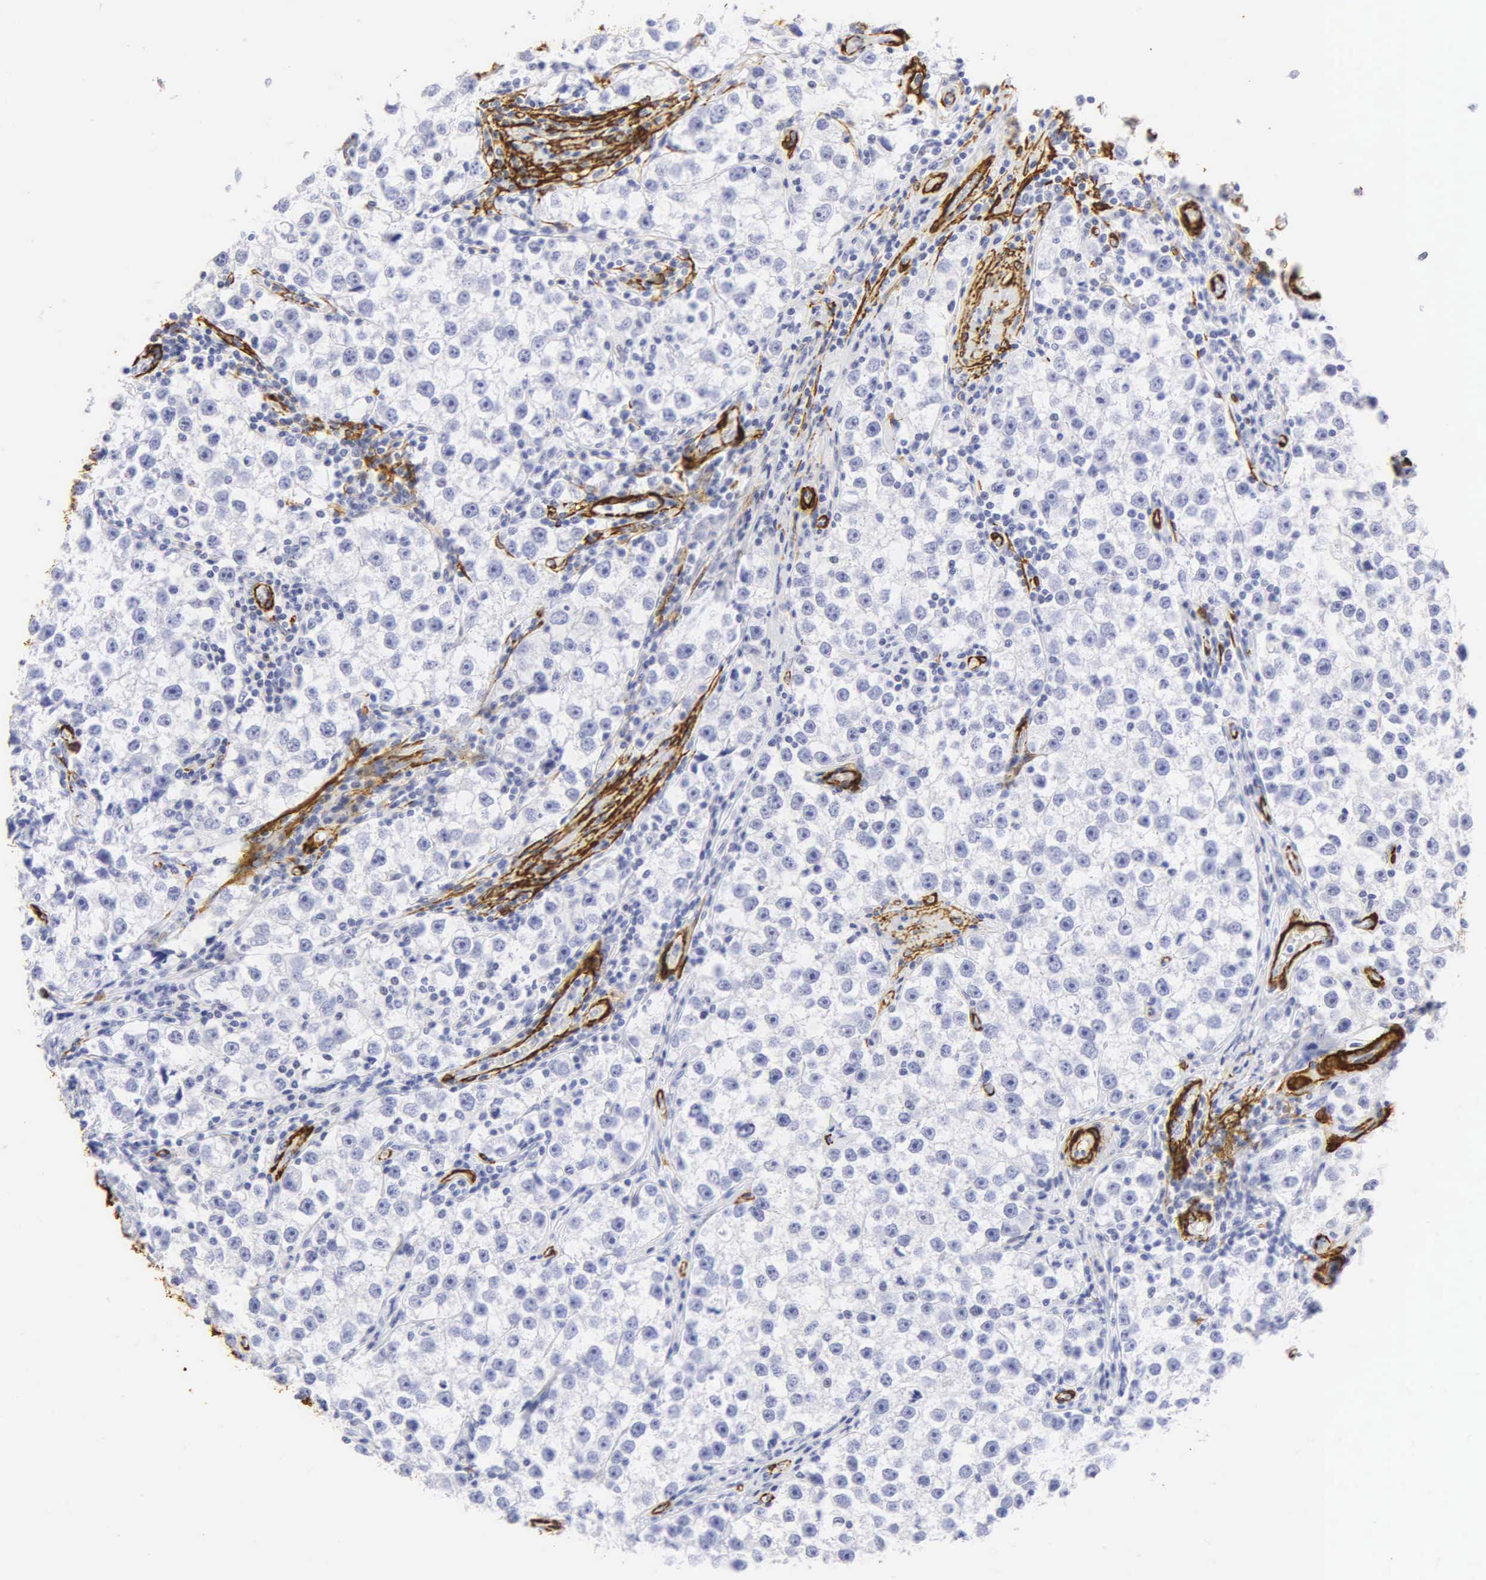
{"staining": {"intensity": "negative", "quantity": "none", "location": "none"}, "tissue": "testis cancer", "cell_type": "Tumor cells", "image_type": "cancer", "snomed": [{"axis": "morphology", "description": "Seminoma, NOS"}, {"axis": "topography", "description": "Testis"}], "caption": "DAB (3,3'-diaminobenzidine) immunohistochemical staining of human testis cancer demonstrates no significant staining in tumor cells.", "gene": "ACTA2", "patient": {"sex": "male", "age": 32}}